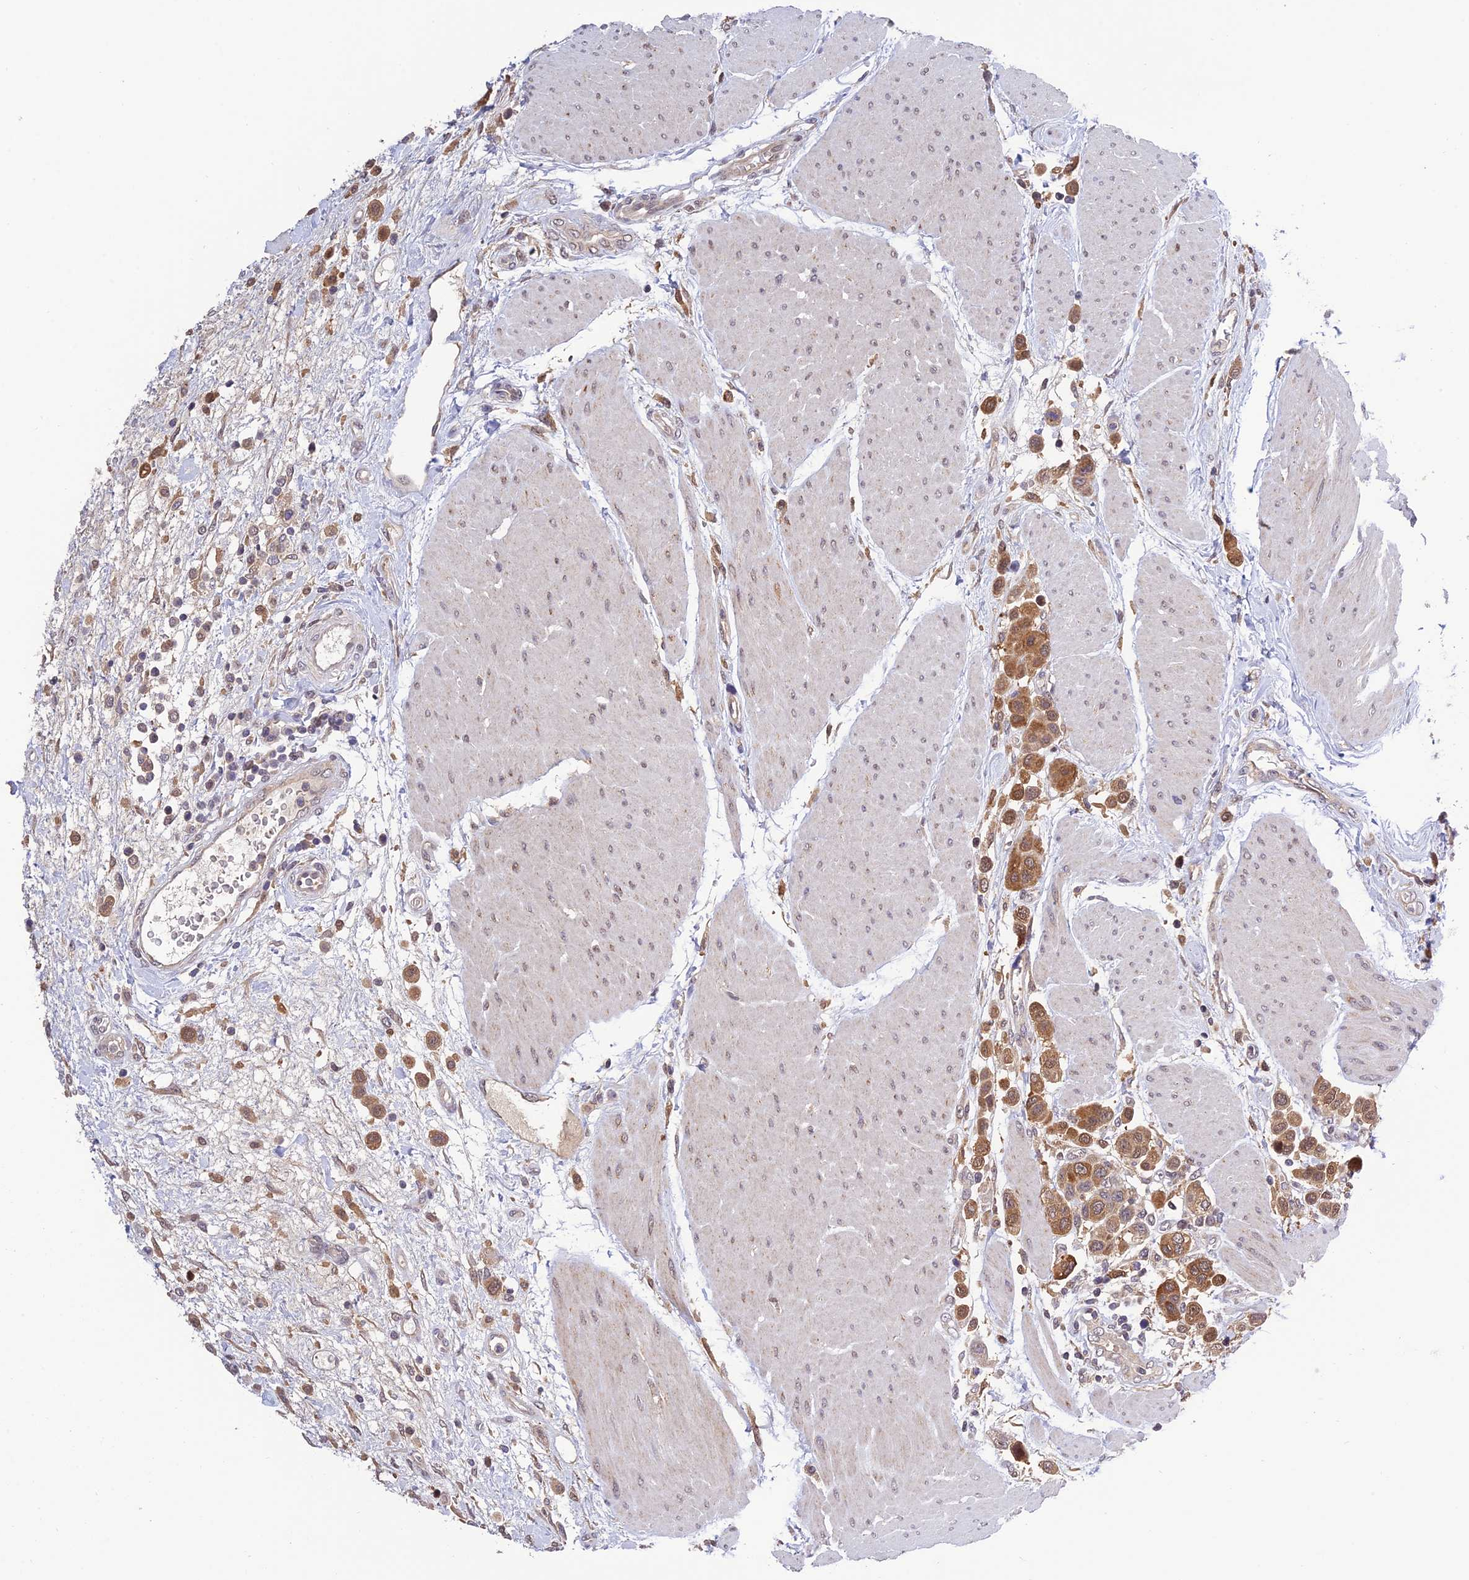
{"staining": {"intensity": "moderate", "quantity": ">75%", "location": "cytoplasmic/membranous,nuclear"}, "tissue": "urothelial cancer", "cell_type": "Tumor cells", "image_type": "cancer", "snomed": [{"axis": "morphology", "description": "Urothelial carcinoma, High grade"}, {"axis": "topography", "description": "Urinary bladder"}], "caption": "IHC histopathology image of high-grade urothelial carcinoma stained for a protein (brown), which exhibits medium levels of moderate cytoplasmic/membranous and nuclear positivity in approximately >75% of tumor cells.", "gene": "MNS1", "patient": {"sex": "male", "age": 50}}